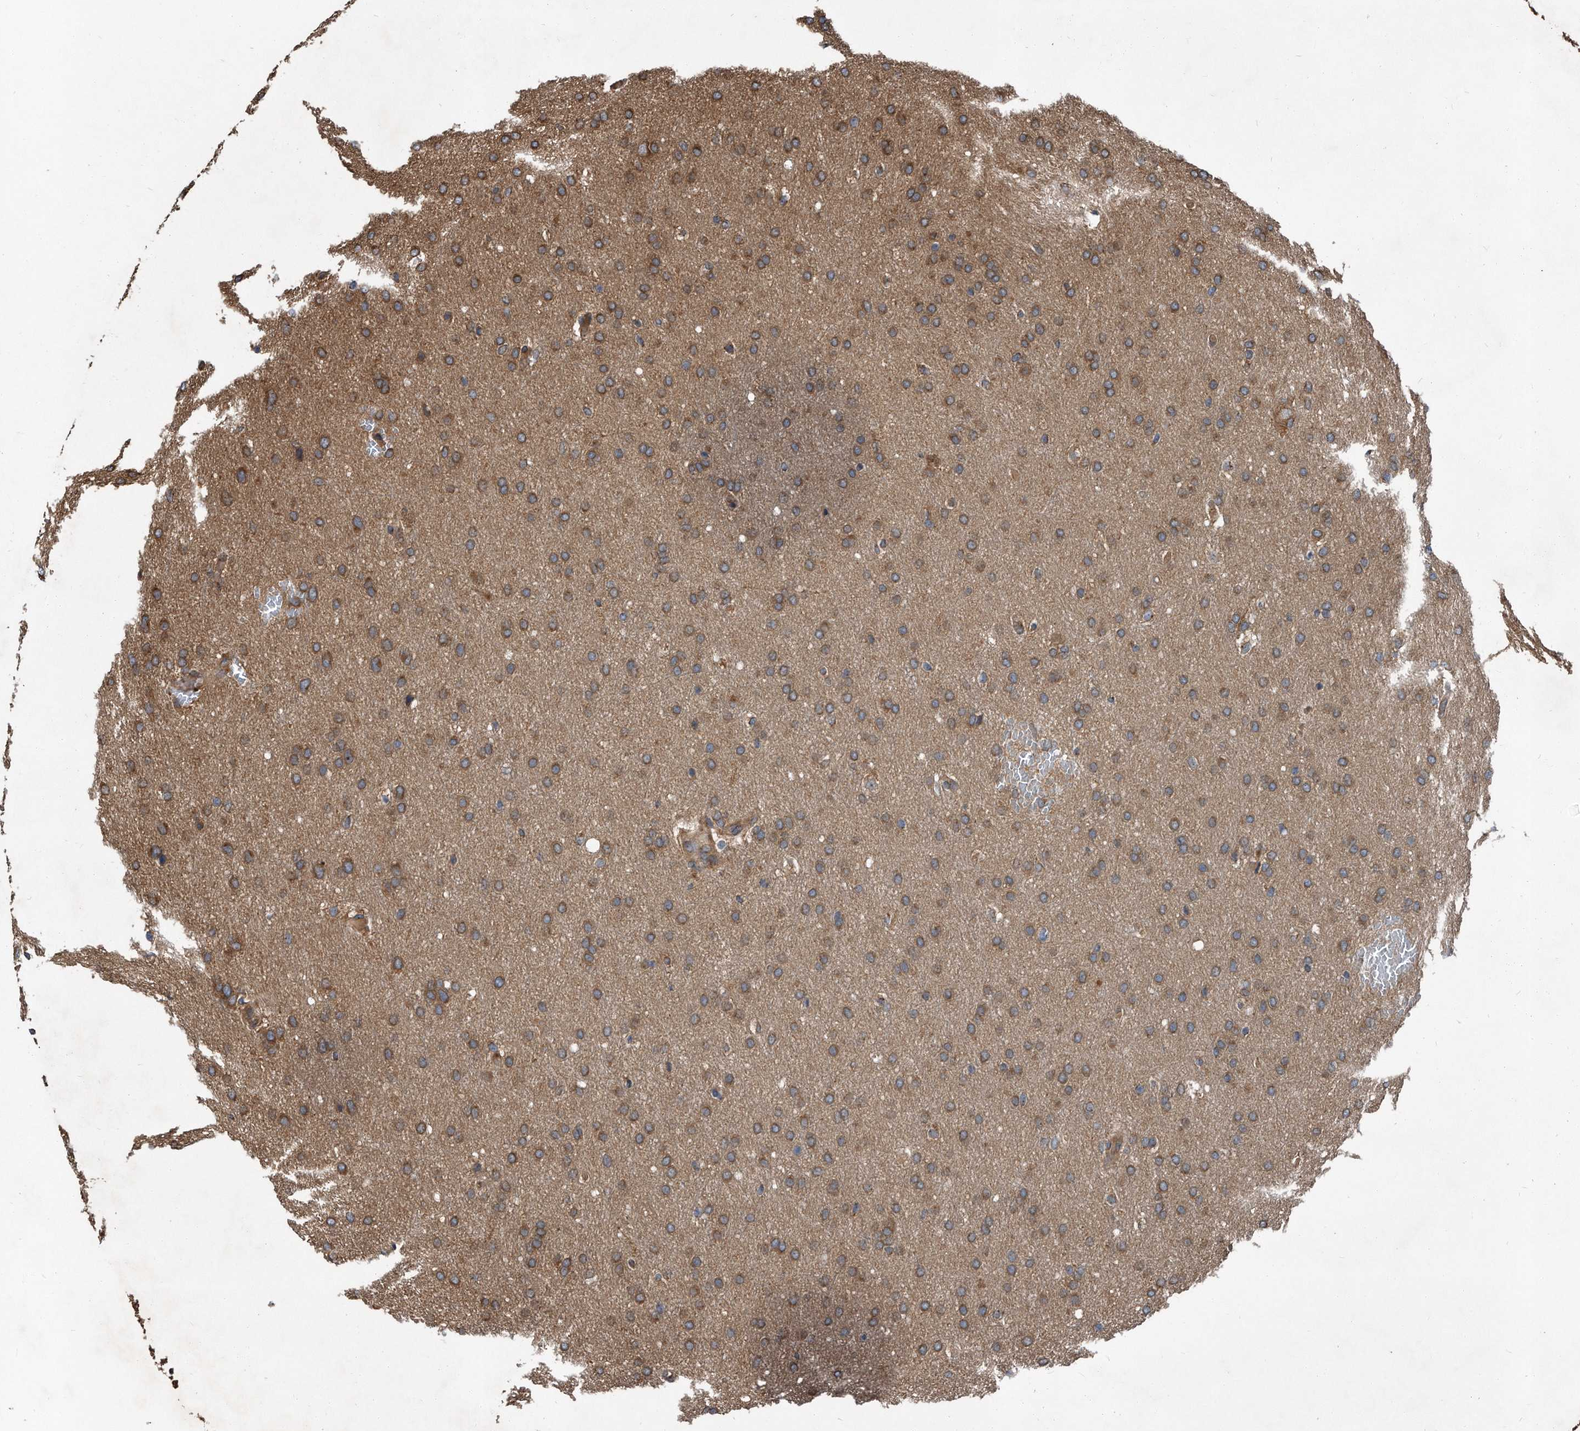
{"staining": {"intensity": "moderate", "quantity": ">75%", "location": "cytoplasmic/membranous"}, "tissue": "glioma", "cell_type": "Tumor cells", "image_type": "cancer", "snomed": [{"axis": "morphology", "description": "Glioma, malignant, Low grade"}, {"axis": "topography", "description": "Brain"}], "caption": "Human malignant low-grade glioma stained with a protein marker reveals moderate staining in tumor cells.", "gene": "FAM136A", "patient": {"sex": "female", "age": 37}}